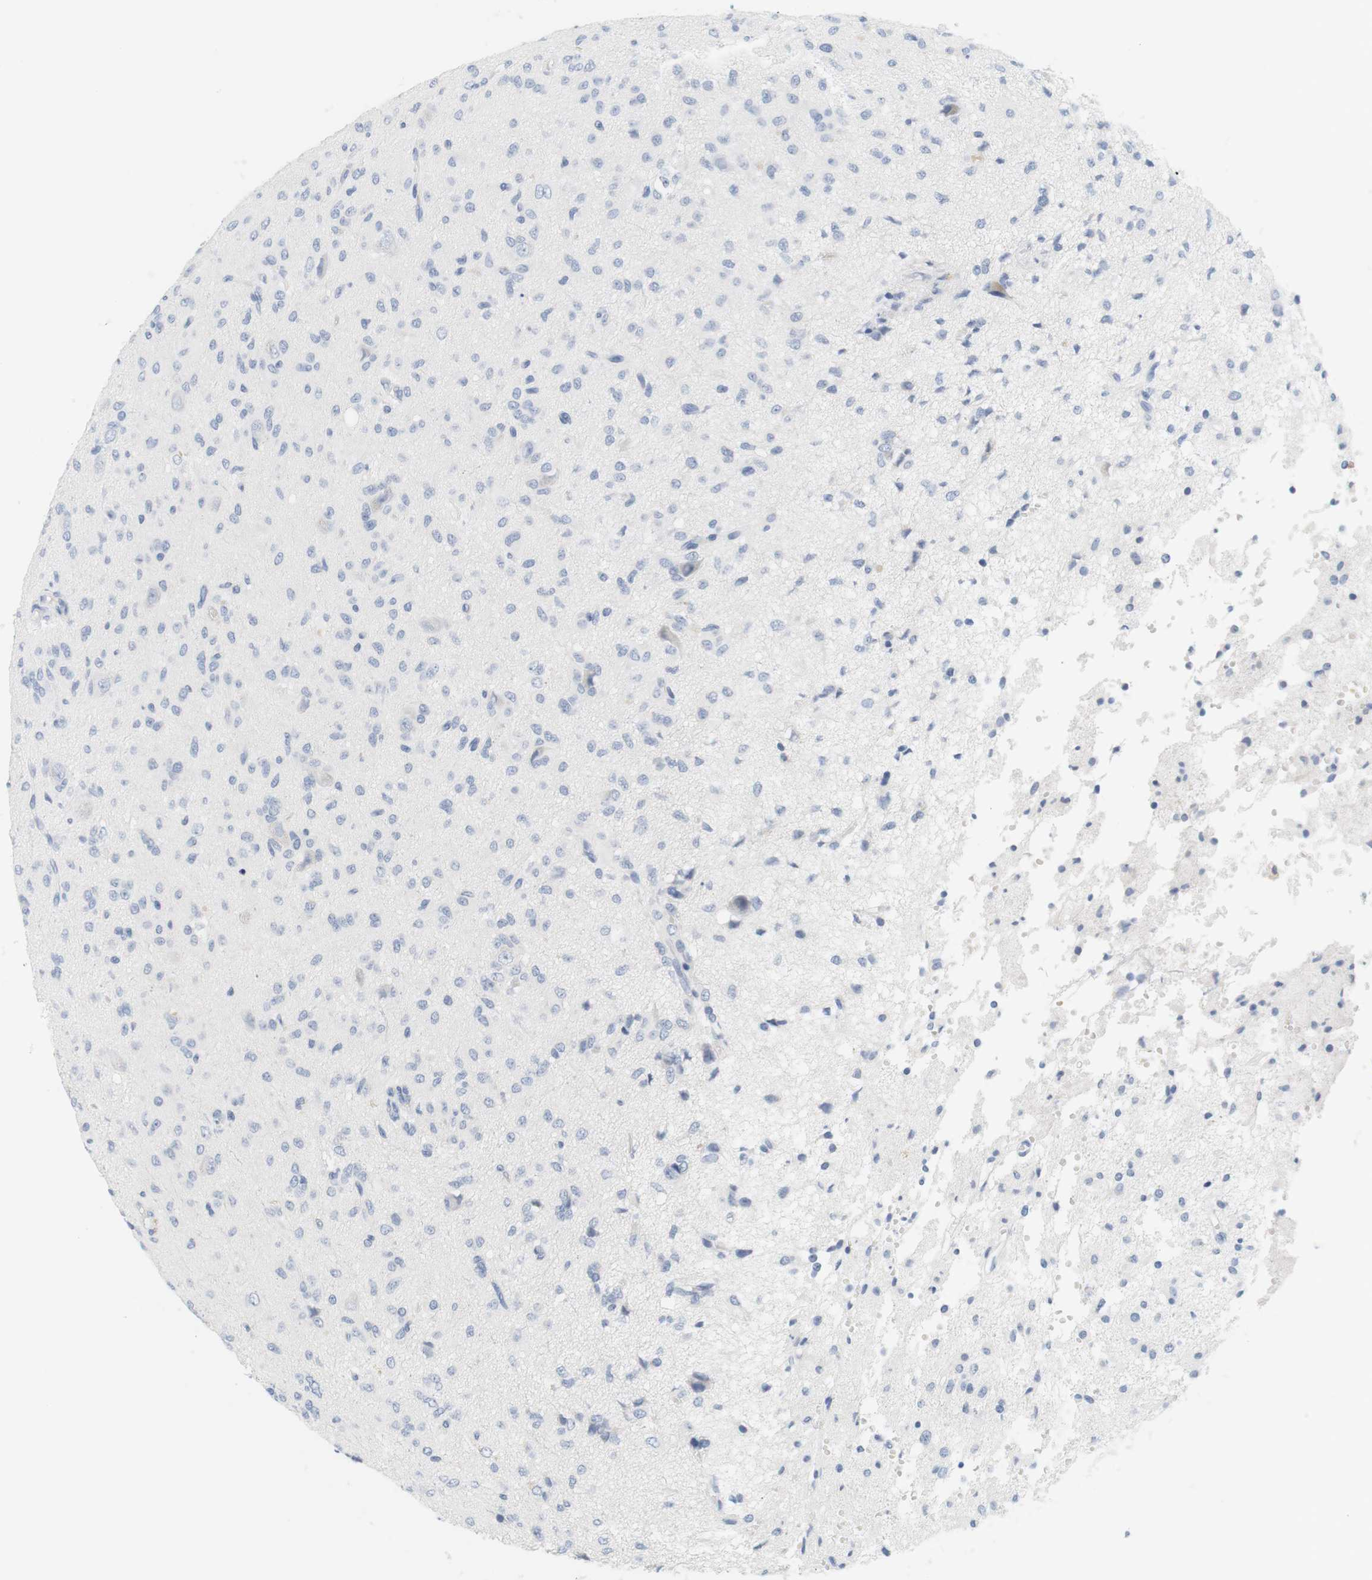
{"staining": {"intensity": "negative", "quantity": "none", "location": "none"}, "tissue": "glioma", "cell_type": "Tumor cells", "image_type": "cancer", "snomed": [{"axis": "morphology", "description": "Glioma, malignant, High grade"}, {"axis": "topography", "description": "Brain"}], "caption": "DAB (3,3'-diaminobenzidine) immunohistochemical staining of glioma demonstrates no significant positivity in tumor cells.", "gene": "OPRM1", "patient": {"sex": "female", "age": 59}}